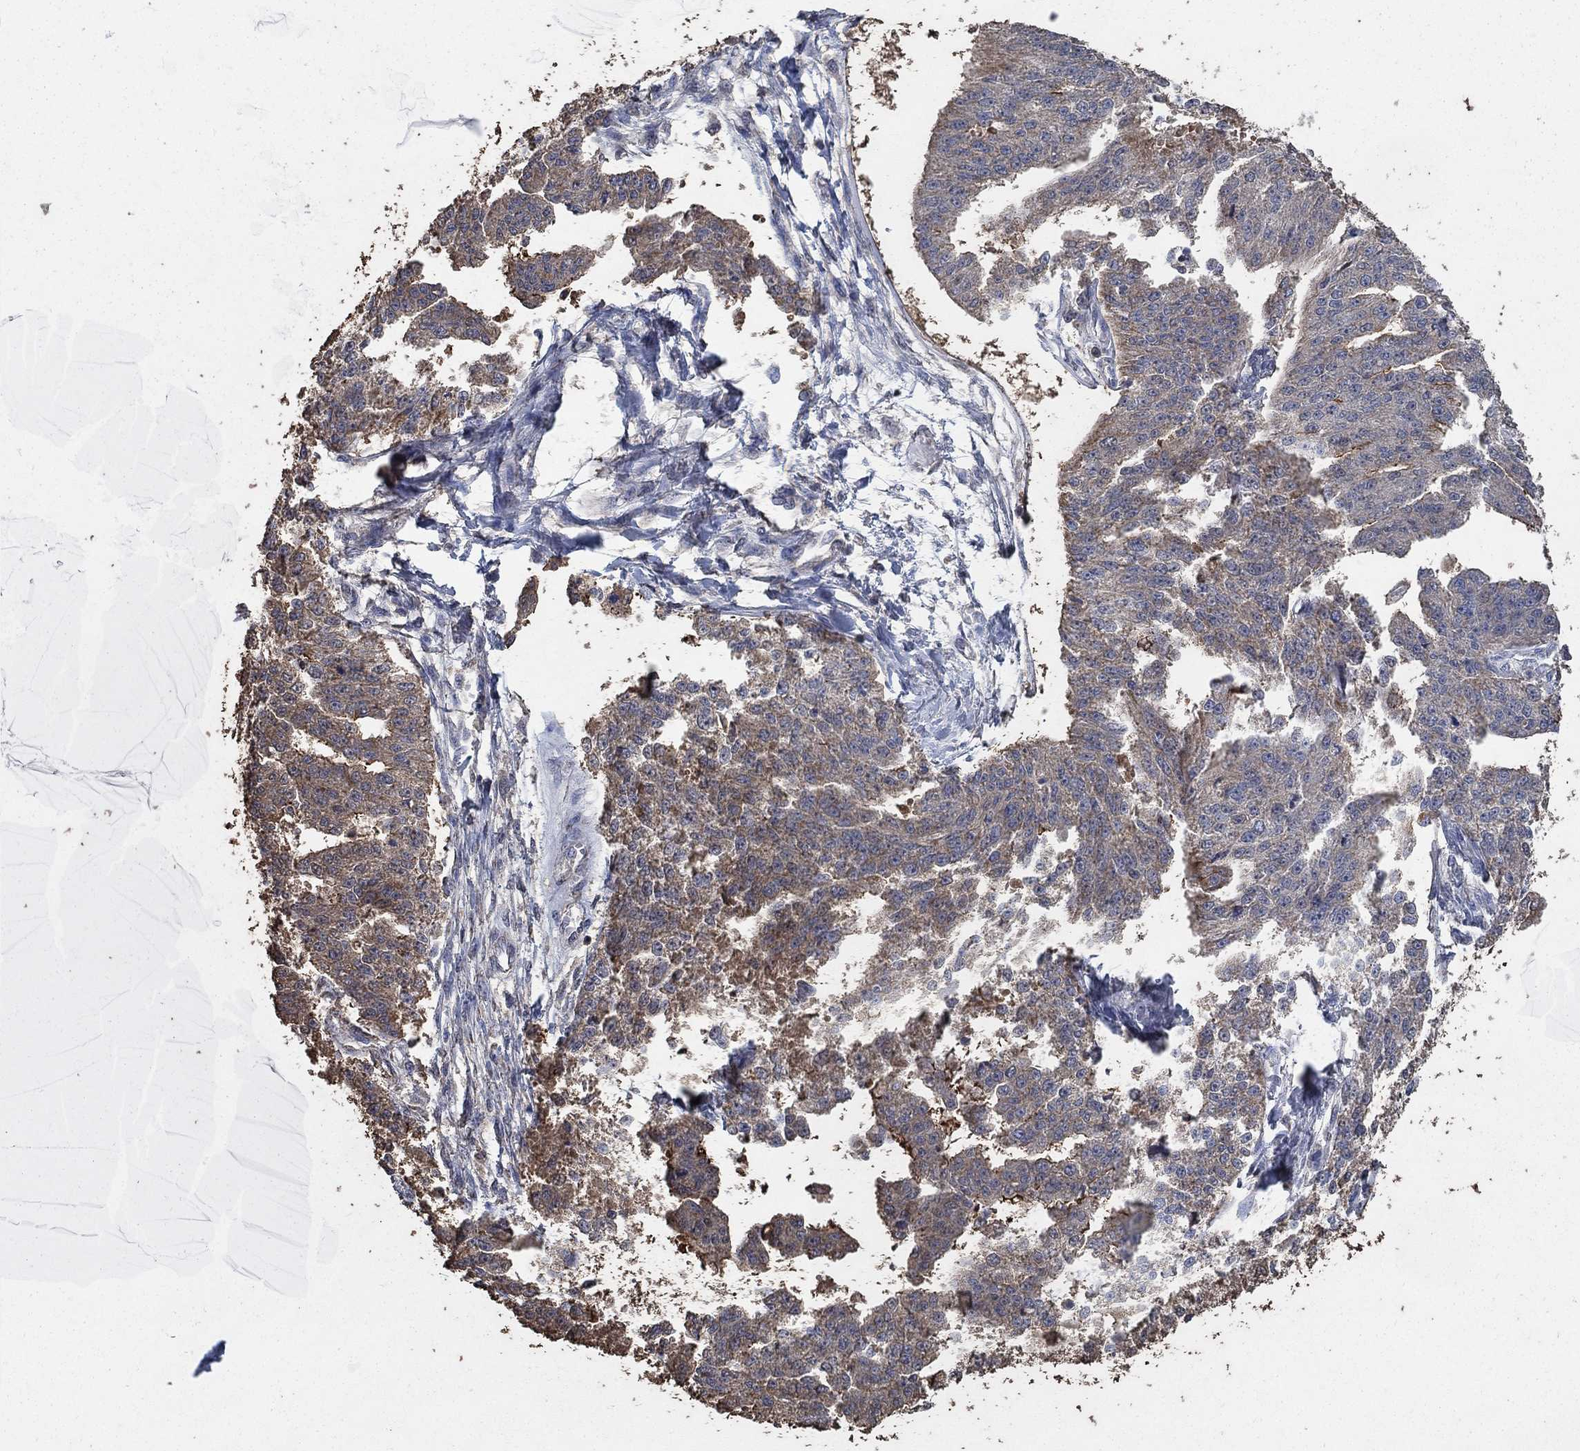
{"staining": {"intensity": "moderate", "quantity": "25%-75%", "location": "cytoplasmic/membranous"}, "tissue": "ovarian cancer", "cell_type": "Tumor cells", "image_type": "cancer", "snomed": [{"axis": "morphology", "description": "Cystadenocarcinoma, serous, NOS"}, {"axis": "topography", "description": "Ovary"}], "caption": "Immunohistochemistry of serous cystadenocarcinoma (ovarian) reveals medium levels of moderate cytoplasmic/membranous positivity in about 25%-75% of tumor cells.", "gene": "MRPS24", "patient": {"sex": "female", "age": 58}}